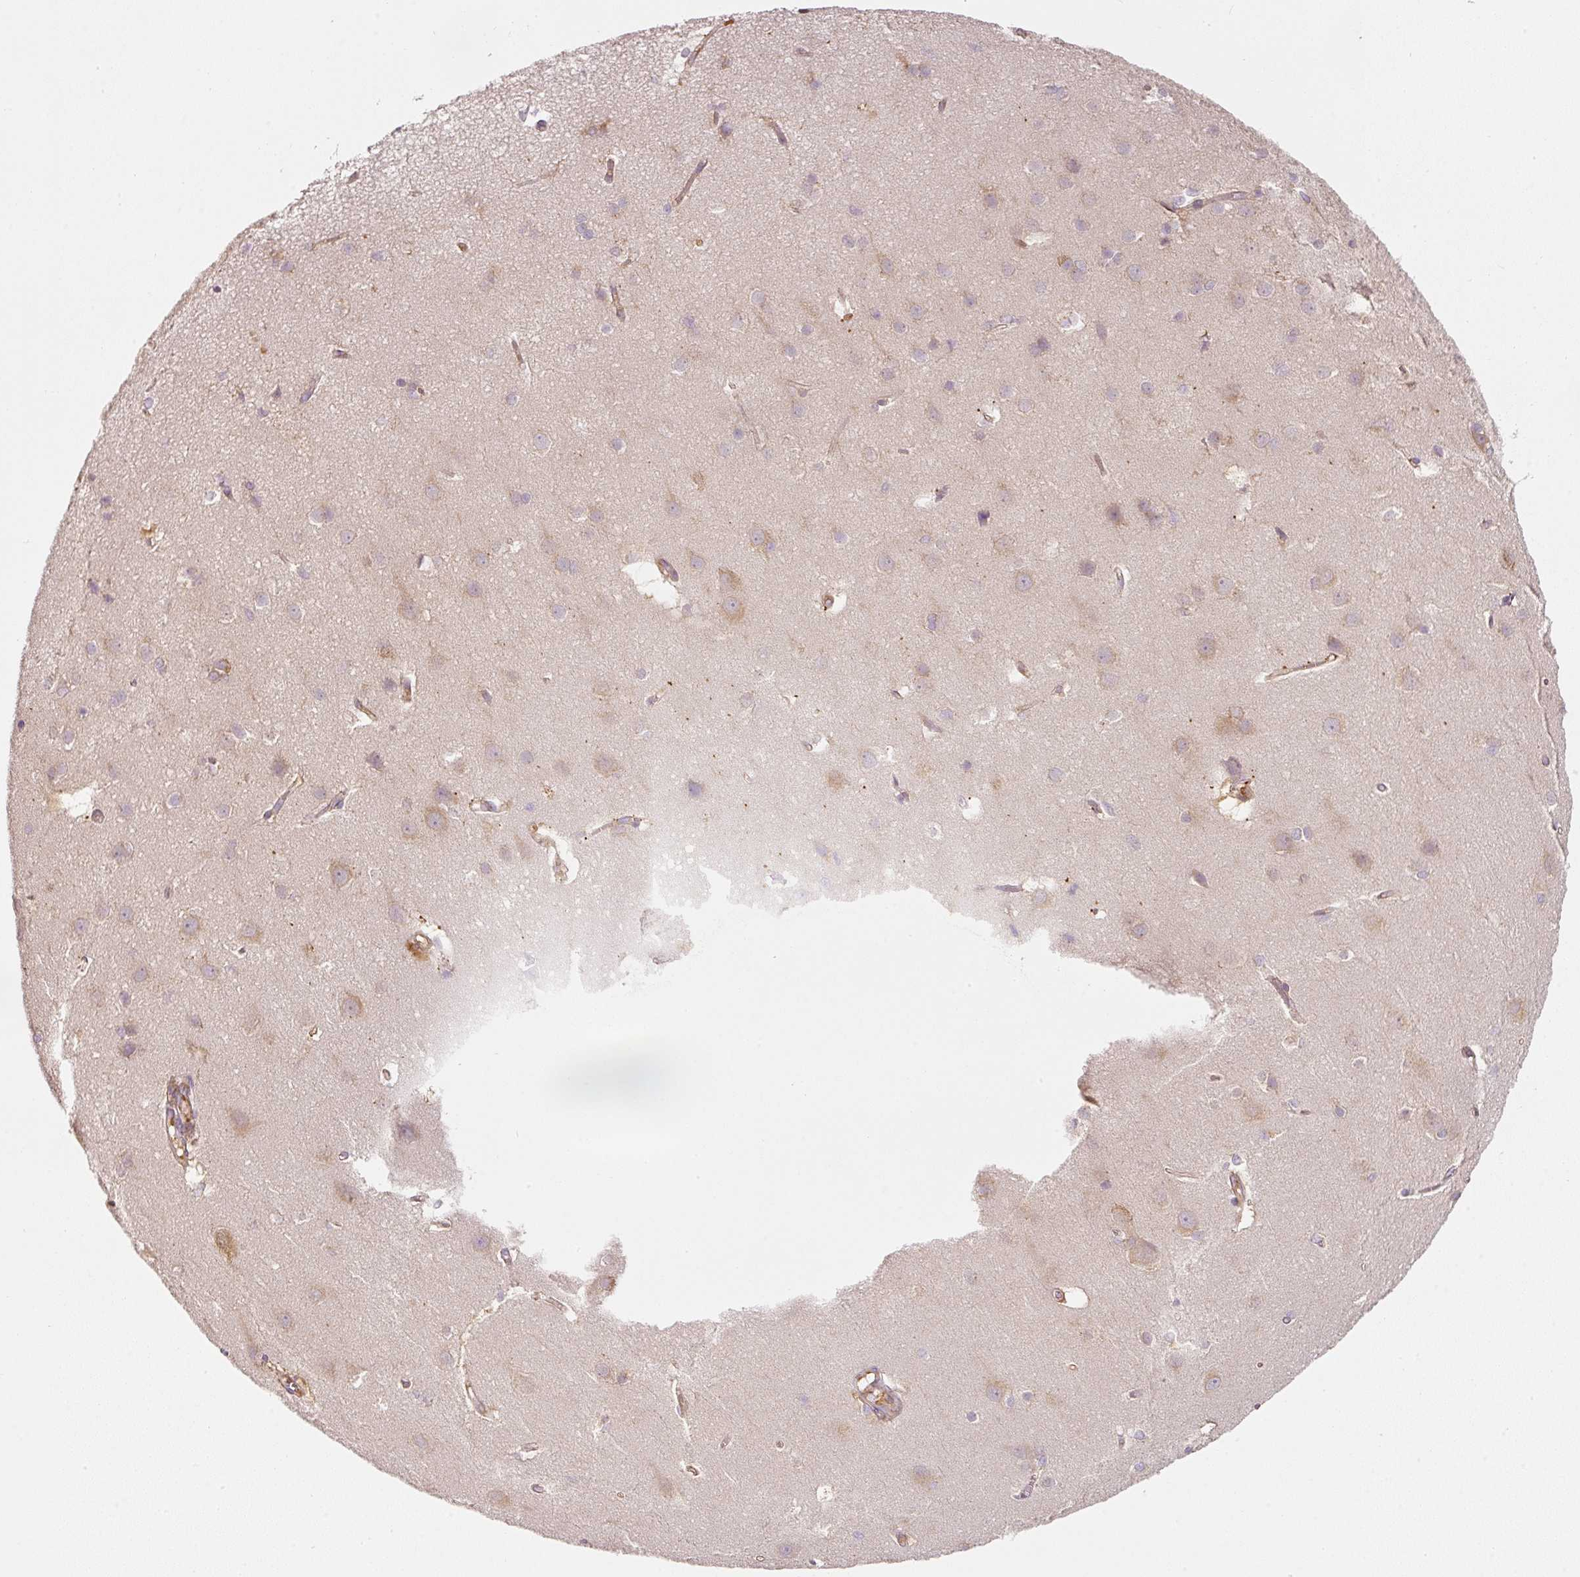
{"staining": {"intensity": "moderate", "quantity": ">75%", "location": "cytoplasmic/membranous"}, "tissue": "cerebral cortex", "cell_type": "Endothelial cells", "image_type": "normal", "snomed": [{"axis": "morphology", "description": "Normal tissue, NOS"}, {"axis": "topography", "description": "Cerebral cortex"}], "caption": "Moderate cytoplasmic/membranous staining is identified in approximately >75% of endothelial cells in unremarkable cerebral cortex.", "gene": "RNF167", "patient": {"sex": "male", "age": 37}}